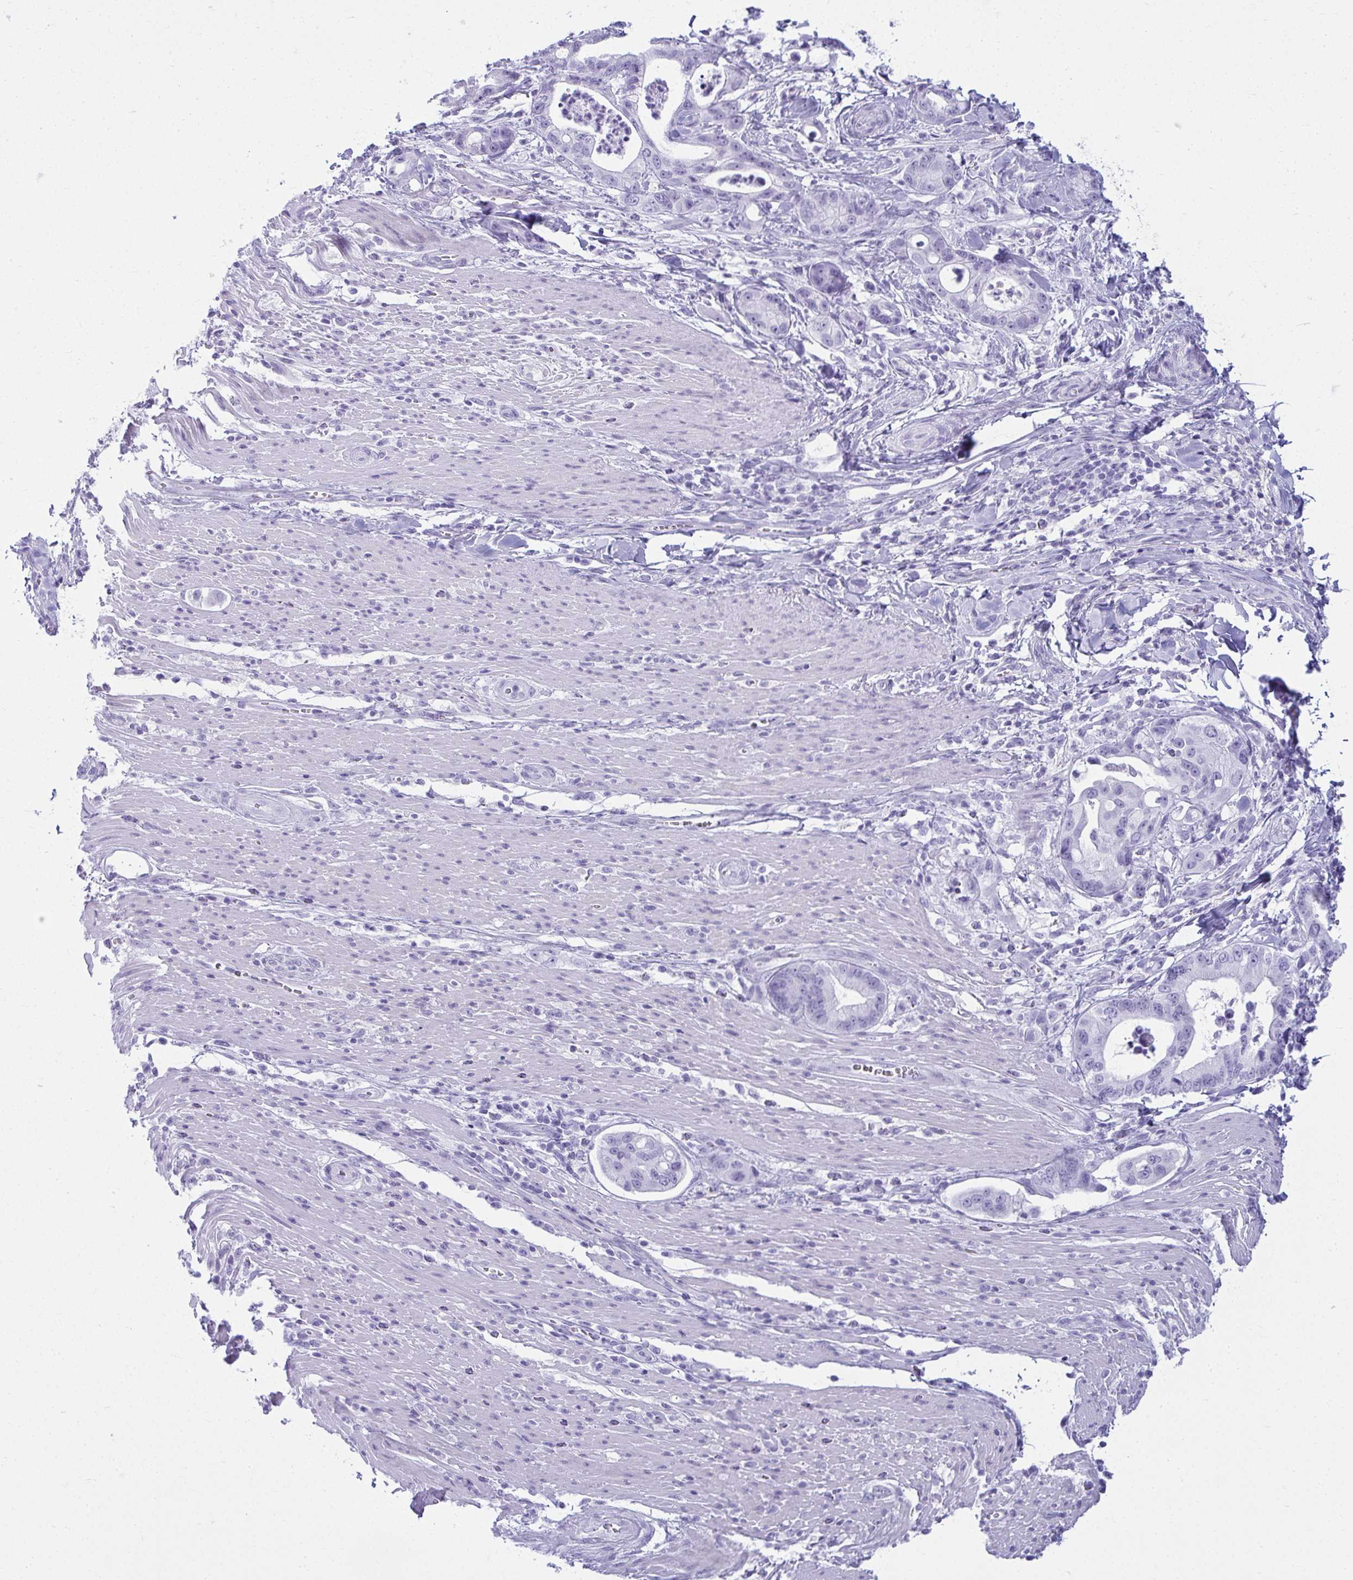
{"staining": {"intensity": "negative", "quantity": "none", "location": "none"}, "tissue": "pancreatic cancer", "cell_type": "Tumor cells", "image_type": "cancer", "snomed": [{"axis": "morphology", "description": "Adenocarcinoma, NOS"}, {"axis": "topography", "description": "Pancreas"}], "caption": "Tumor cells are negative for protein expression in human pancreatic cancer (adenocarcinoma).", "gene": "CLGN", "patient": {"sex": "male", "age": 68}}